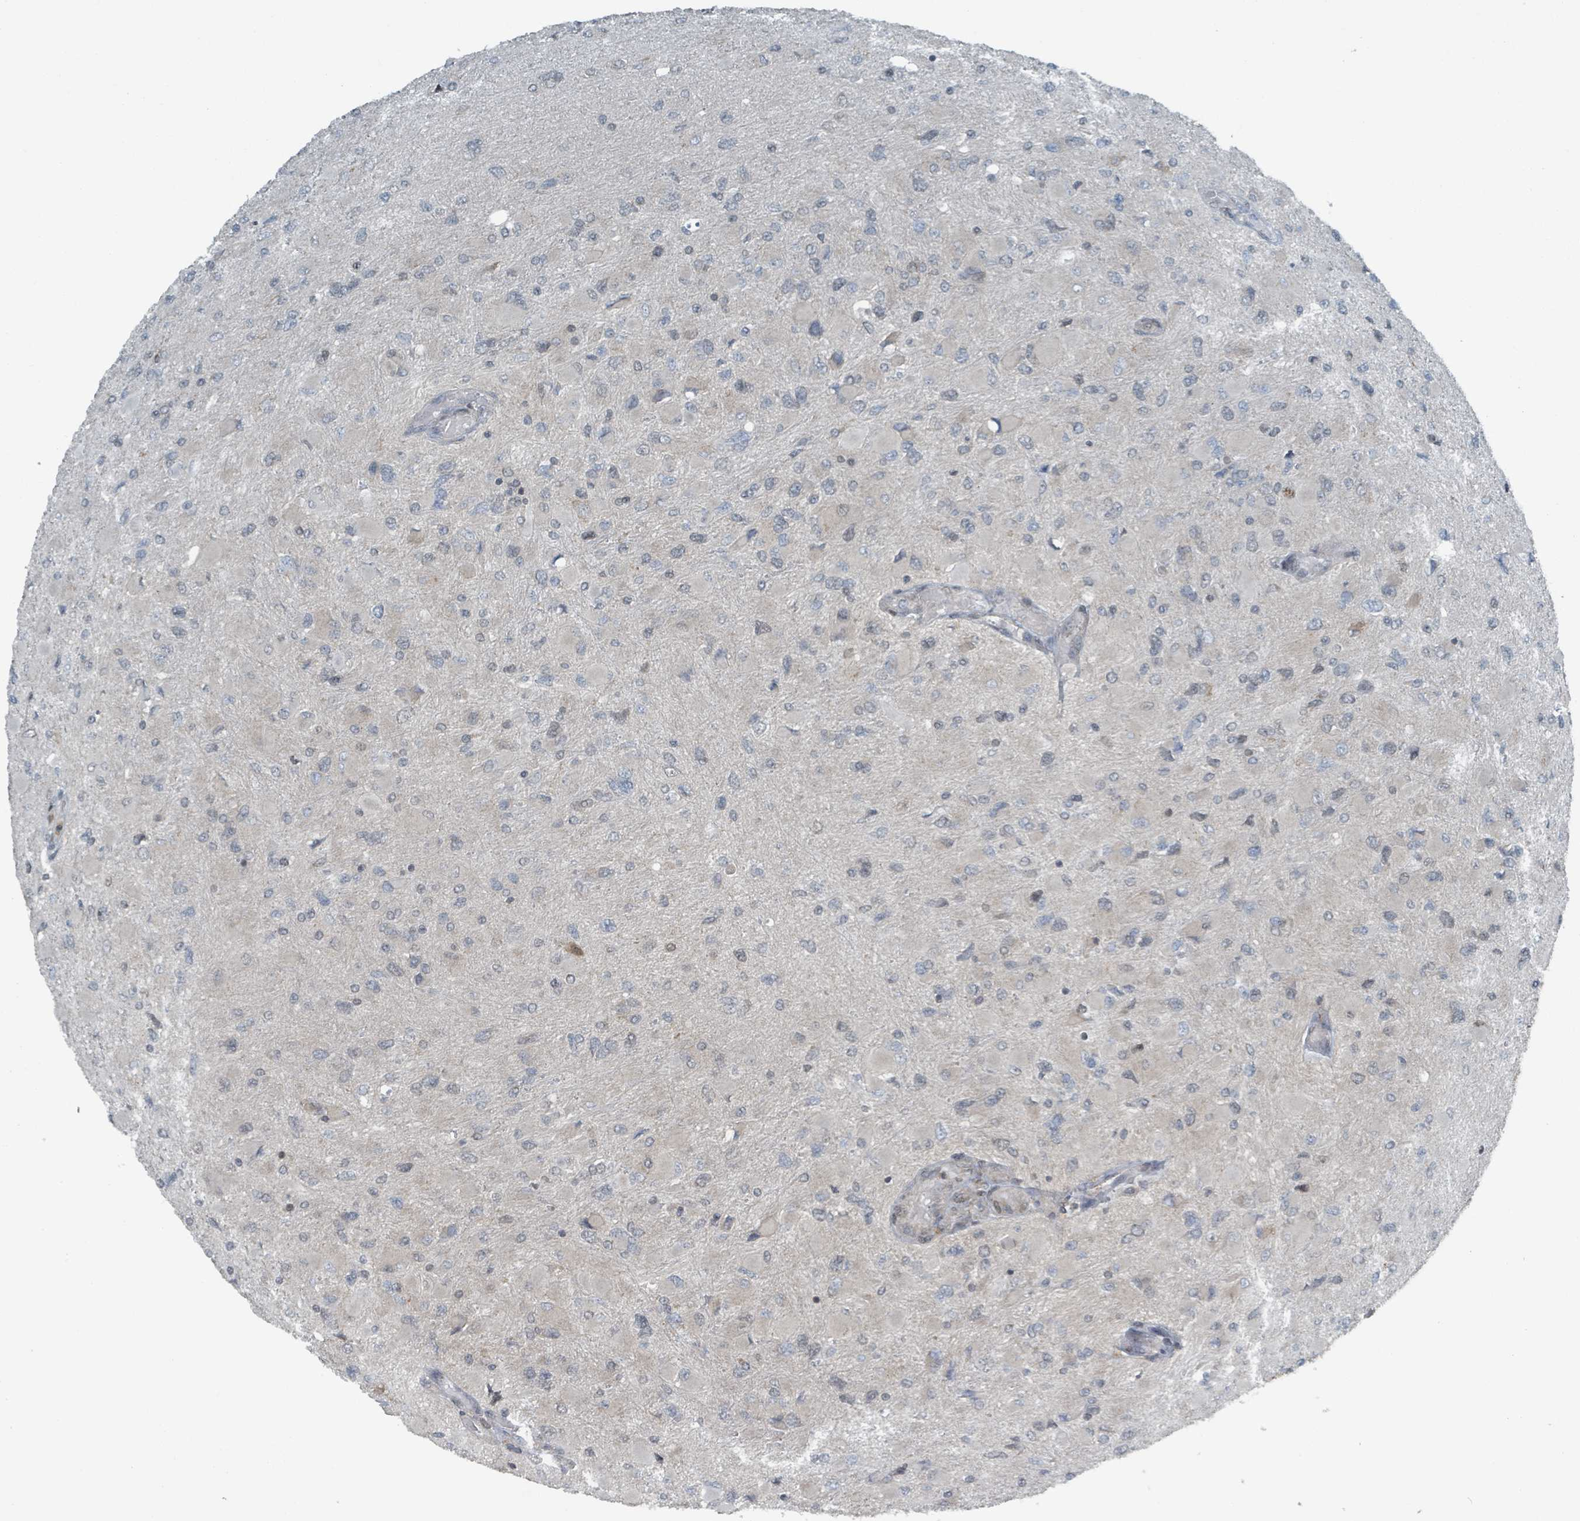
{"staining": {"intensity": "negative", "quantity": "none", "location": "none"}, "tissue": "glioma", "cell_type": "Tumor cells", "image_type": "cancer", "snomed": [{"axis": "morphology", "description": "Glioma, malignant, High grade"}, {"axis": "topography", "description": "Cerebral cortex"}], "caption": "IHC photomicrograph of neoplastic tissue: high-grade glioma (malignant) stained with DAB displays no significant protein staining in tumor cells.", "gene": "PHIP", "patient": {"sex": "female", "age": 36}}